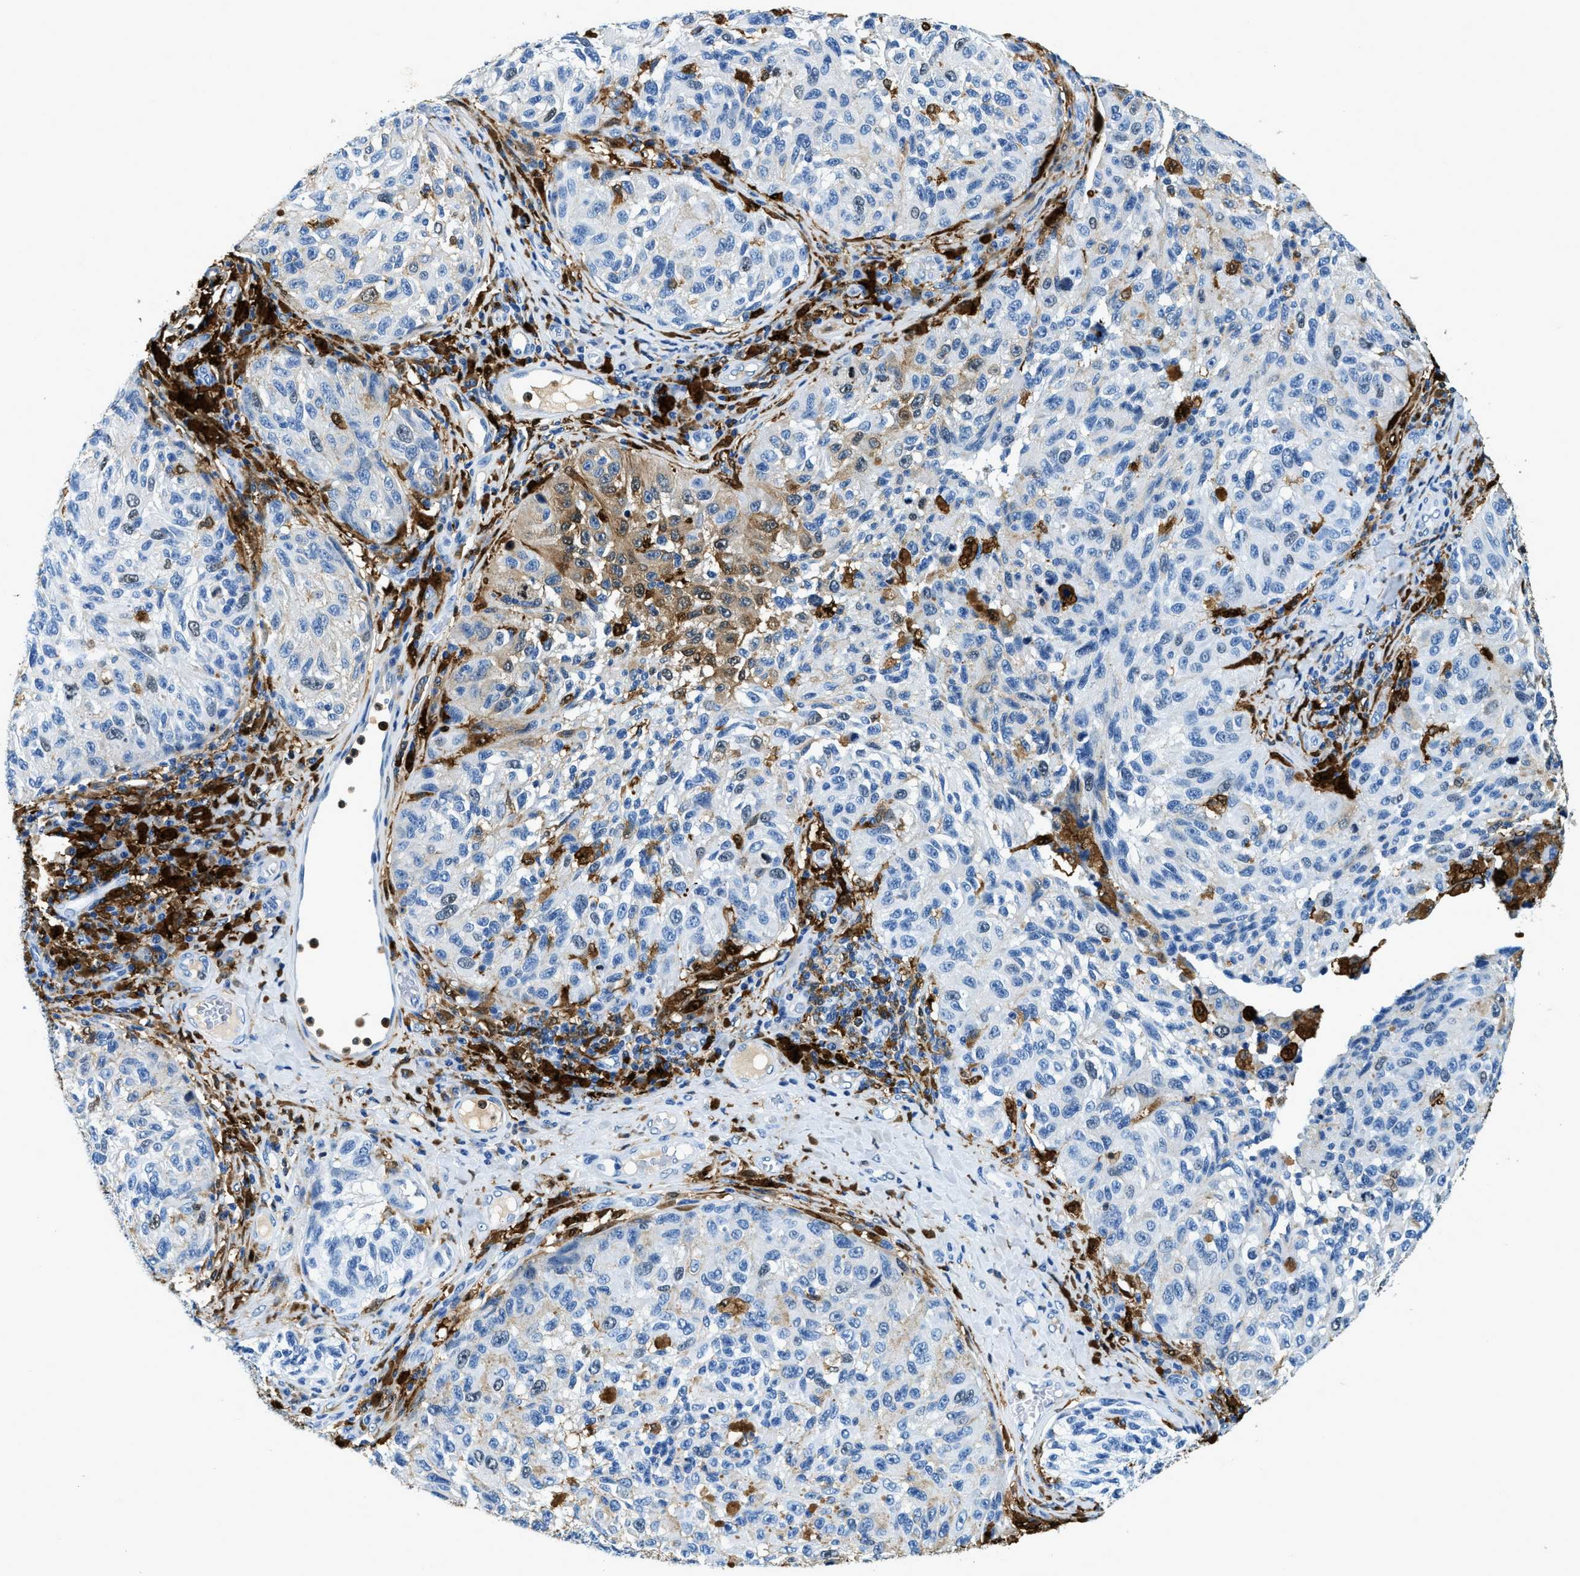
{"staining": {"intensity": "negative", "quantity": "none", "location": "none"}, "tissue": "melanoma", "cell_type": "Tumor cells", "image_type": "cancer", "snomed": [{"axis": "morphology", "description": "Malignant melanoma, NOS"}, {"axis": "topography", "description": "Skin"}], "caption": "DAB (3,3'-diaminobenzidine) immunohistochemical staining of human malignant melanoma displays no significant expression in tumor cells.", "gene": "CAPG", "patient": {"sex": "female", "age": 73}}